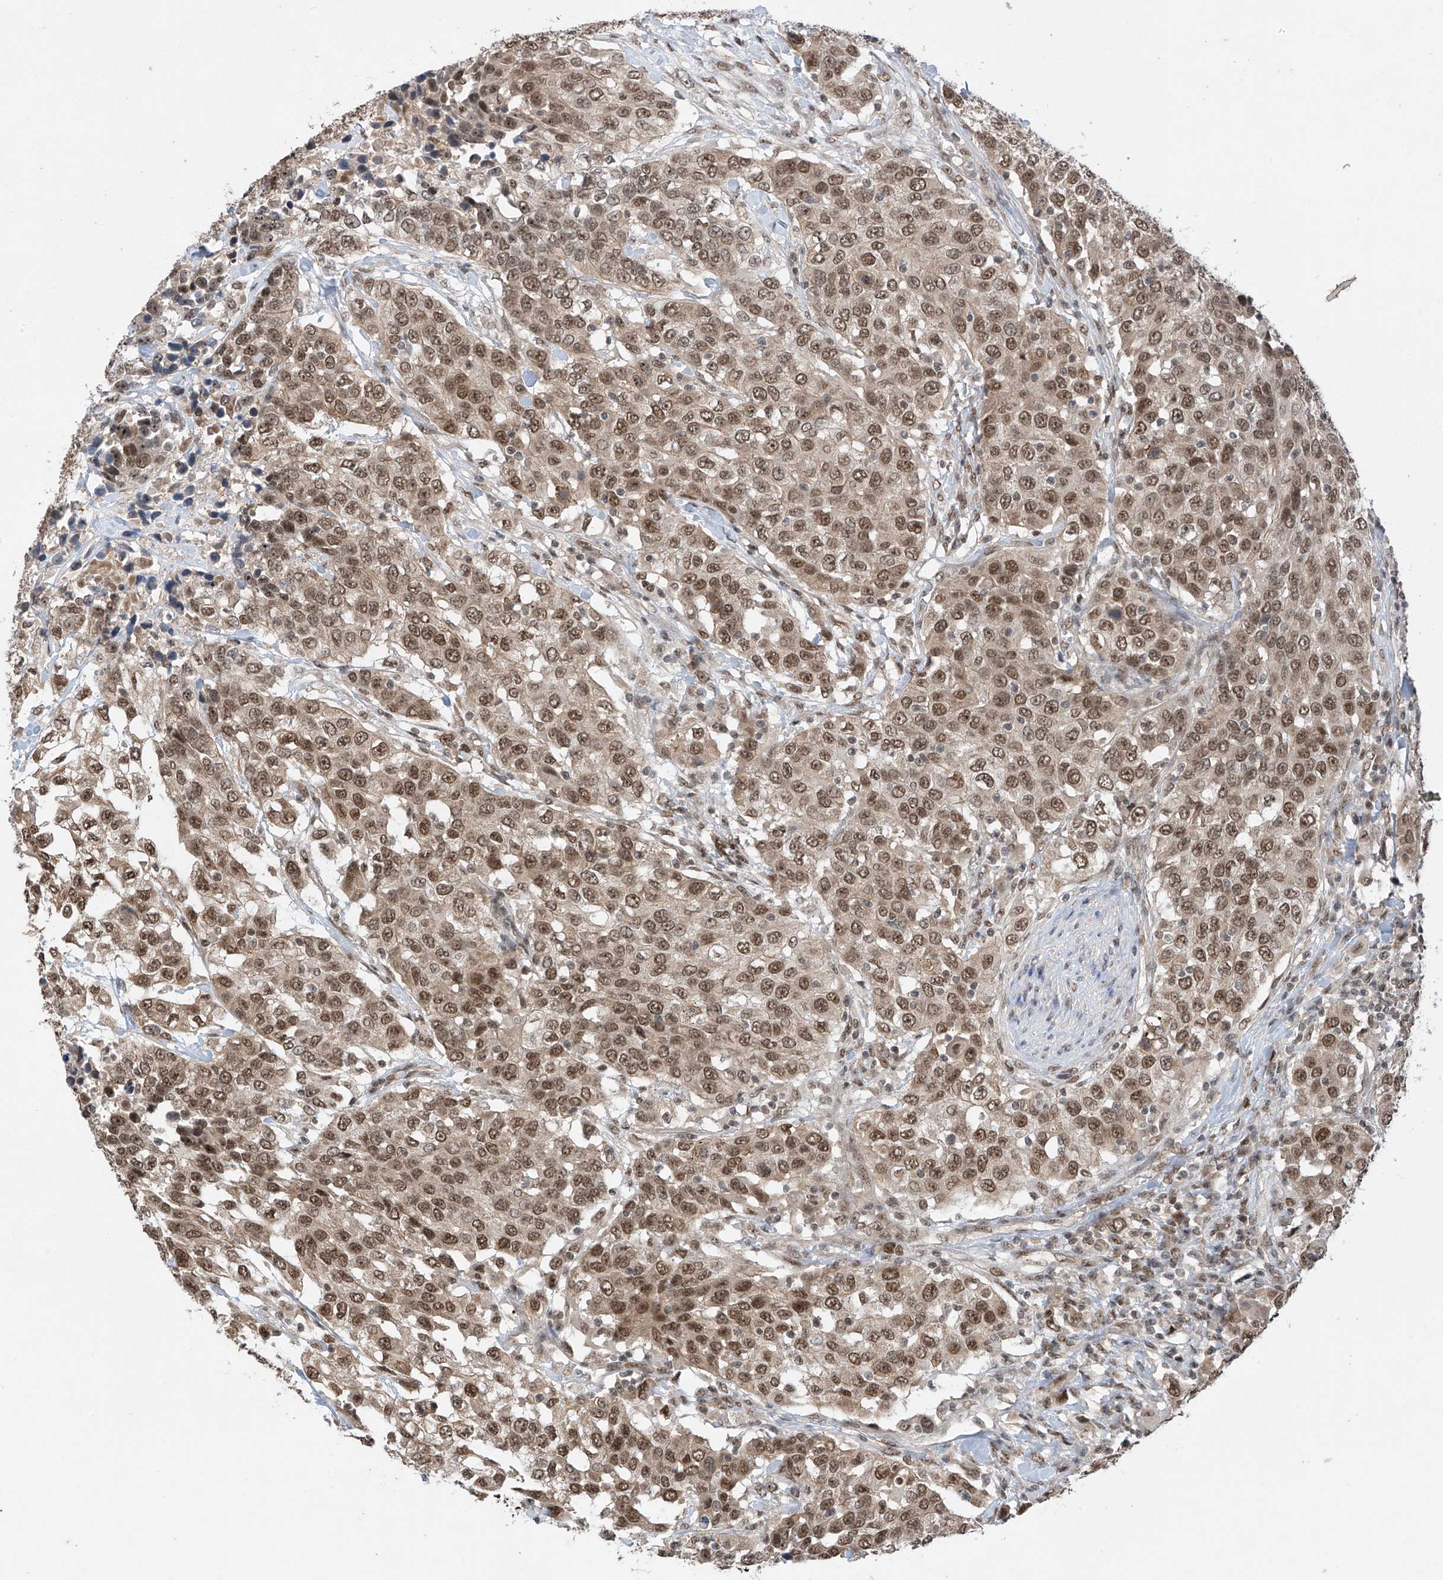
{"staining": {"intensity": "moderate", "quantity": ">75%", "location": "nuclear"}, "tissue": "urothelial cancer", "cell_type": "Tumor cells", "image_type": "cancer", "snomed": [{"axis": "morphology", "description": "Urothelial carcinoma, High grade"}, {"axis": "topography", "description": "Urinary bladder"}], "caption": "Approximately >75% of tumor cells in human high-grade urothelial carcinoma demonstrate moderate nuclear protein expression as visualized by brown immunohistochemical staining.", "gene": "RPAIN", "patient": {"sex": "female", "age": 80}}